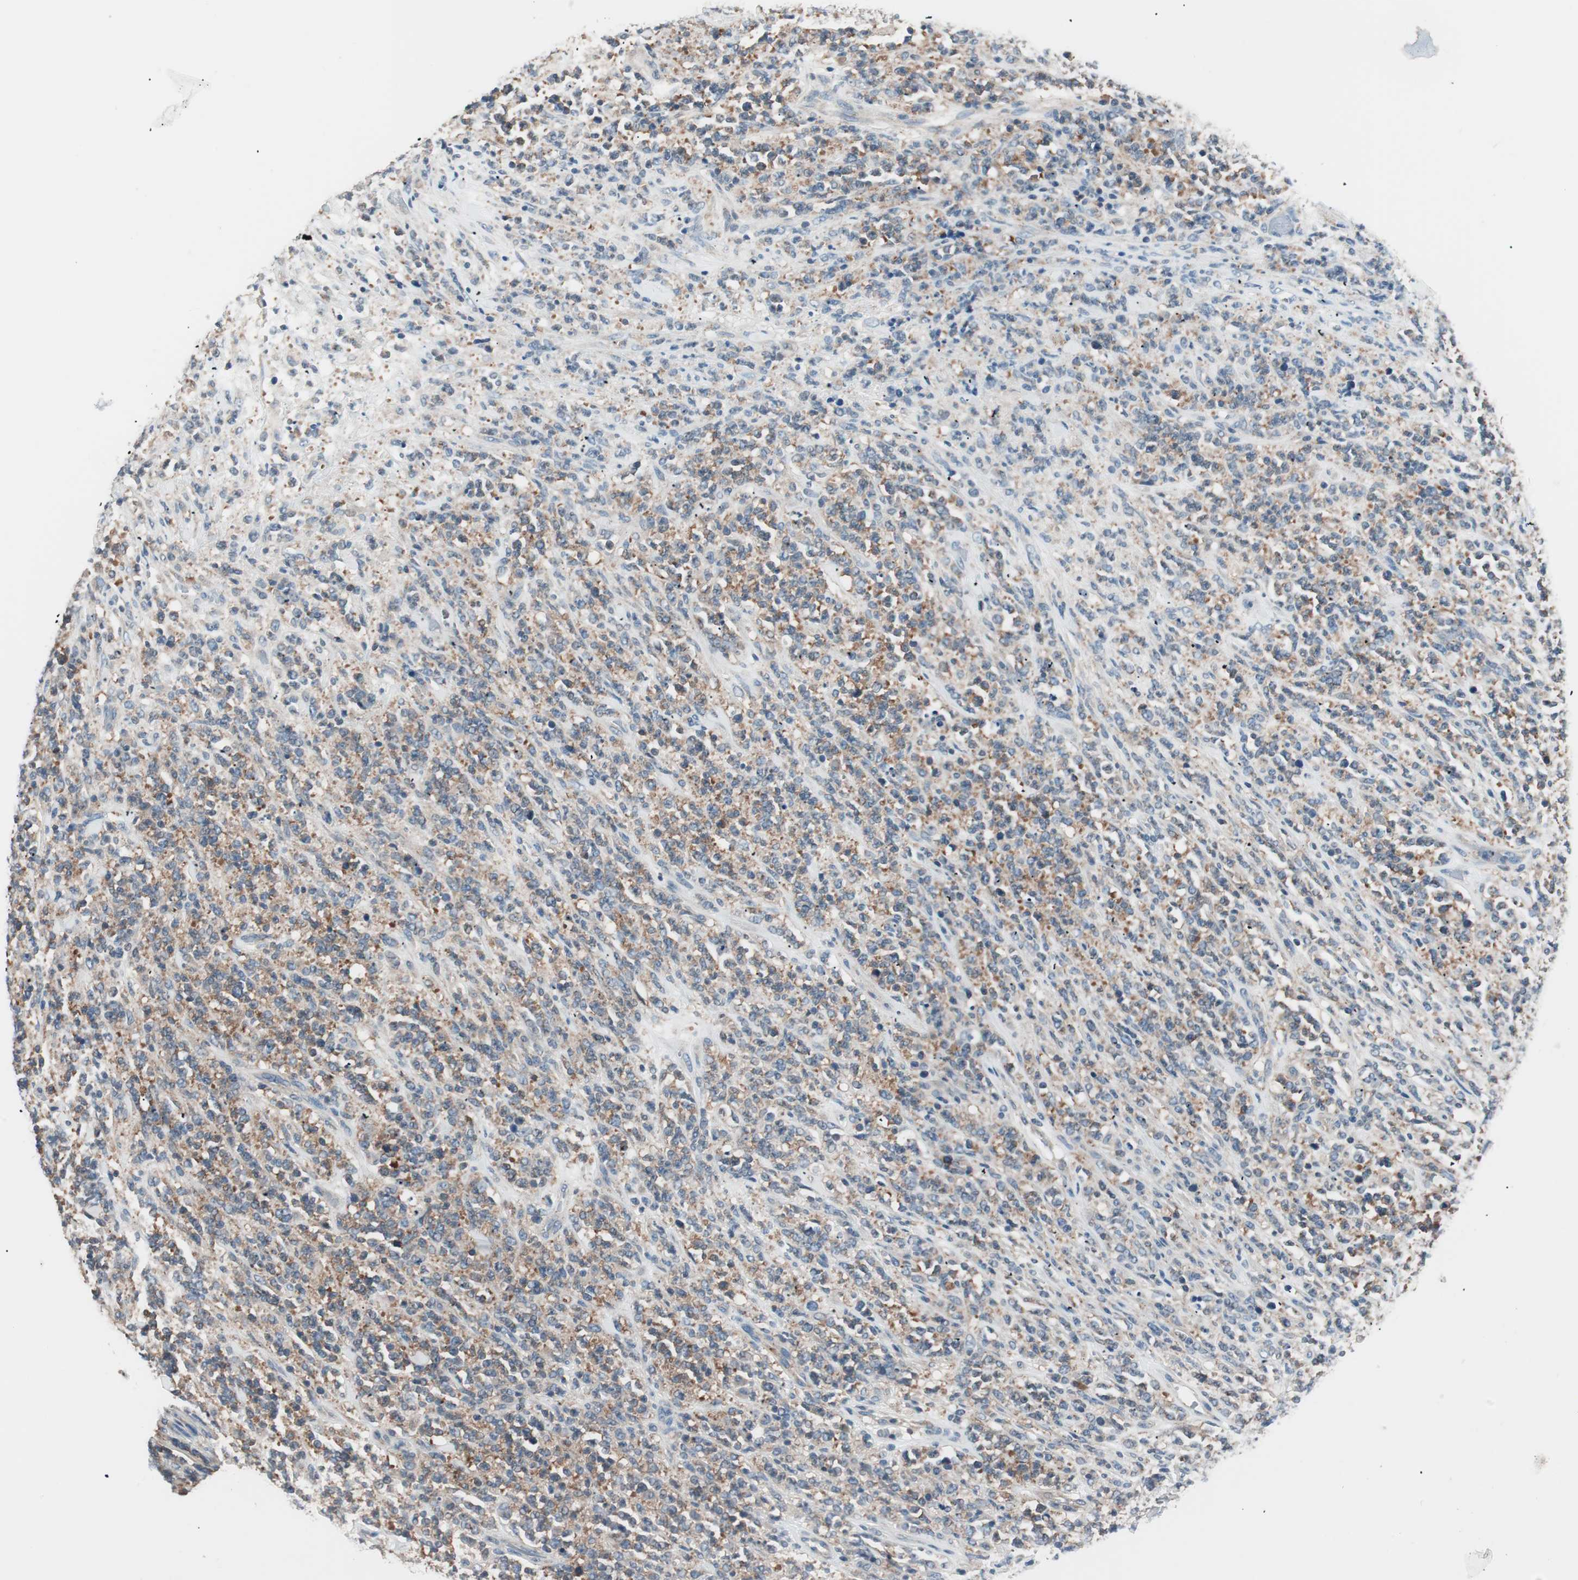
{"staining": {"intensity": "moderate", "quantity": "25%-75%", "location": "cytoplasmic/membranous"}, "tissue": "lymphoma", "cell_type": "Tumor cells", "image_type": "cancer", "snomed": [{"axis": "morphology", "description": "Malignant lymphoma, non-Hodgkin's type, High grade"}, {"axis": "topography", "description": "Soft tissue"}], "caption": "Brown immunohistochemical staining in lymphoma demonstrates moderate cytoplasmic/membranous expression in approximately 25%-75% of tumor cells.", "gene": "RAD54B", "patient": {"sex": "male", "age": 18}}